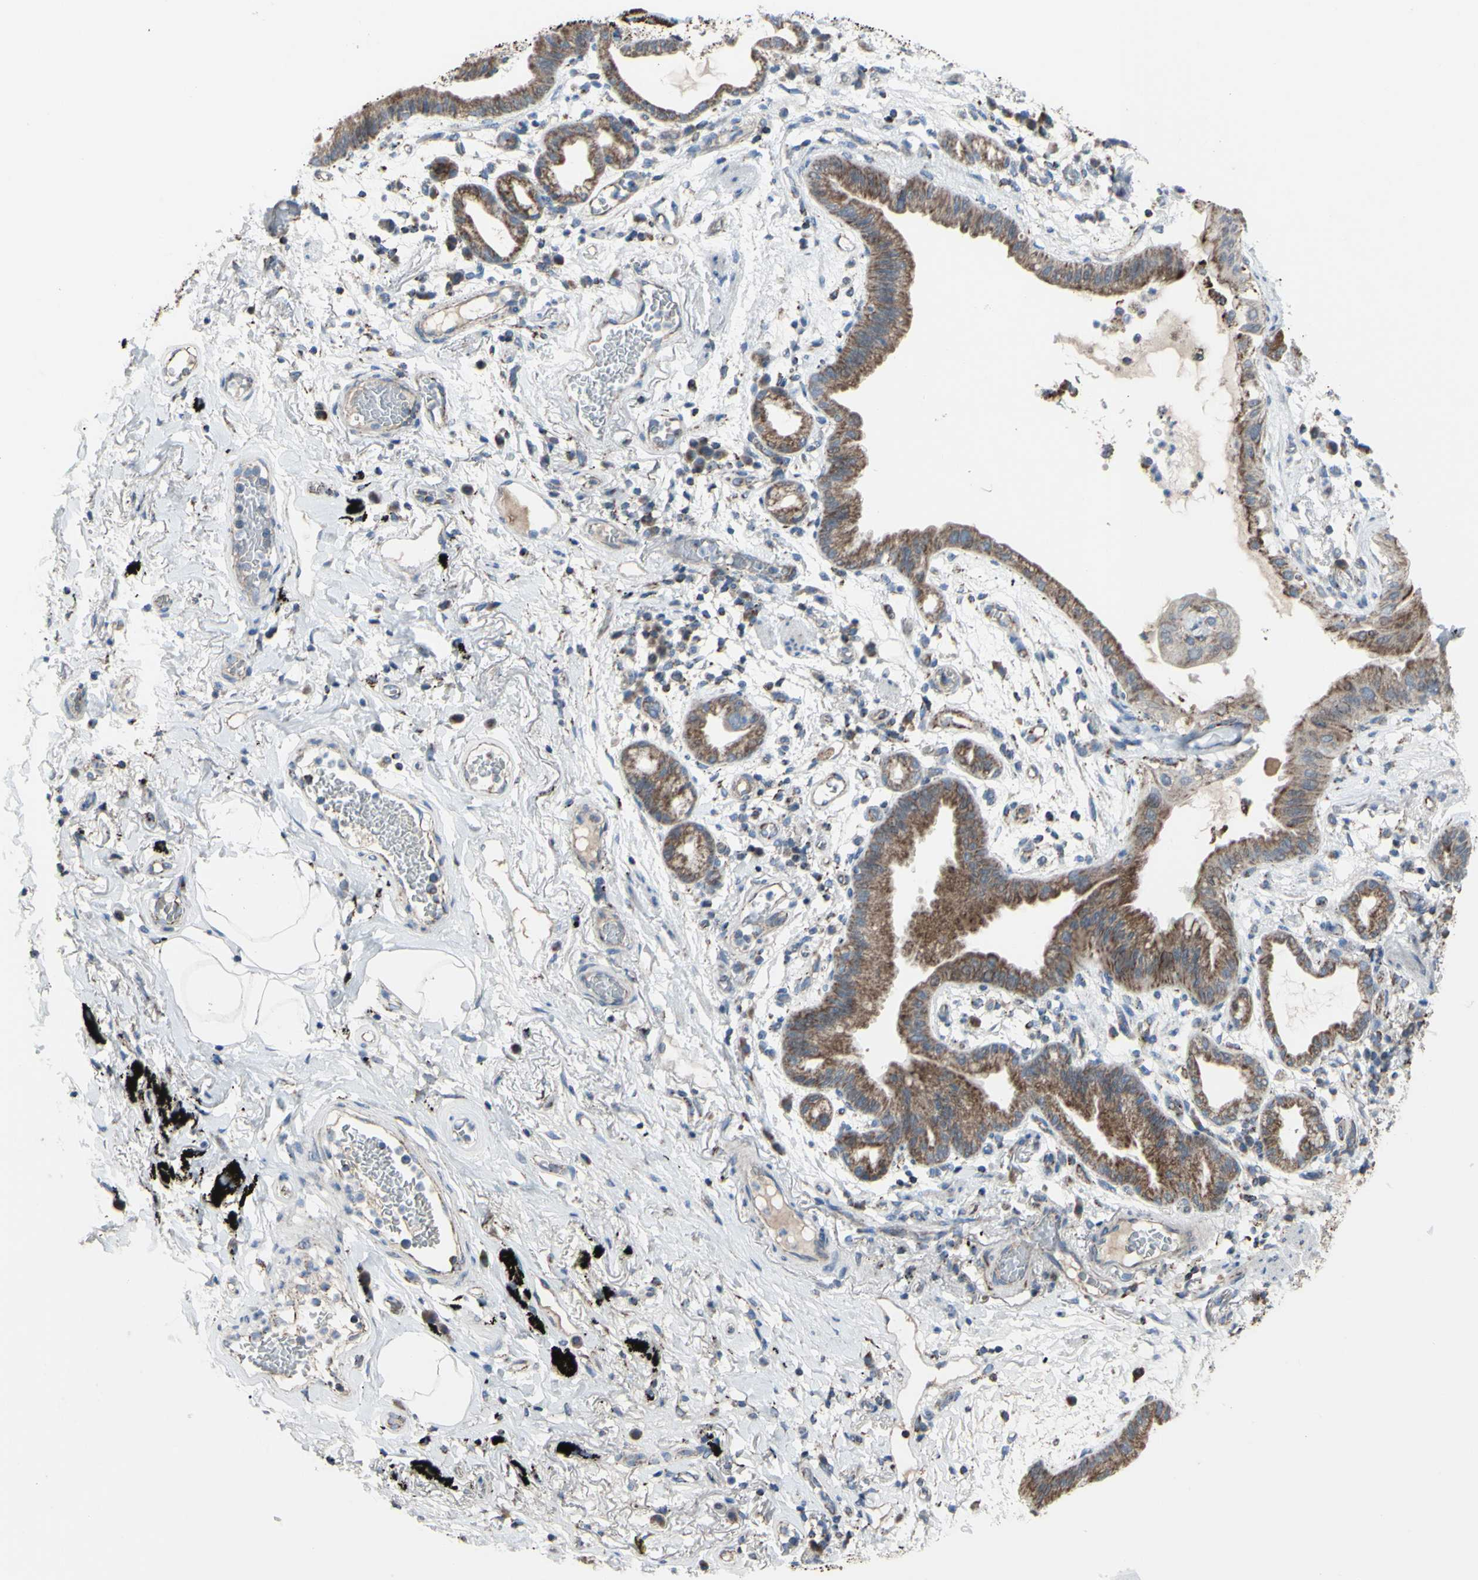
{"staining": {"intensity": "moderate", "quantity": "25%-75%", "location": "cytoplasmic/membranous"}, "tissue": "lung cancer", "cell_type": "Tumor cells", "image_type": "cancer", "snomed": [{"axis": "morphology", "description": "Adenocarcinoma, NOS"}, {"axis": "topography", "description": "Lung"}], "caption": "IHC of lung cancer (adenocarcinoma) demonstrates medium levels of moderate cytoplasmic/membranous staining in about 25%-75% of tumor cells. The staining was performed using DAB (3,3'-diaminobenzidine), with brown indicating positive protein expression. Nuclei are stained blue with hematoxylin.", "gene": "GLT8D1", "patient": {"sex": "female", "age": 70}}